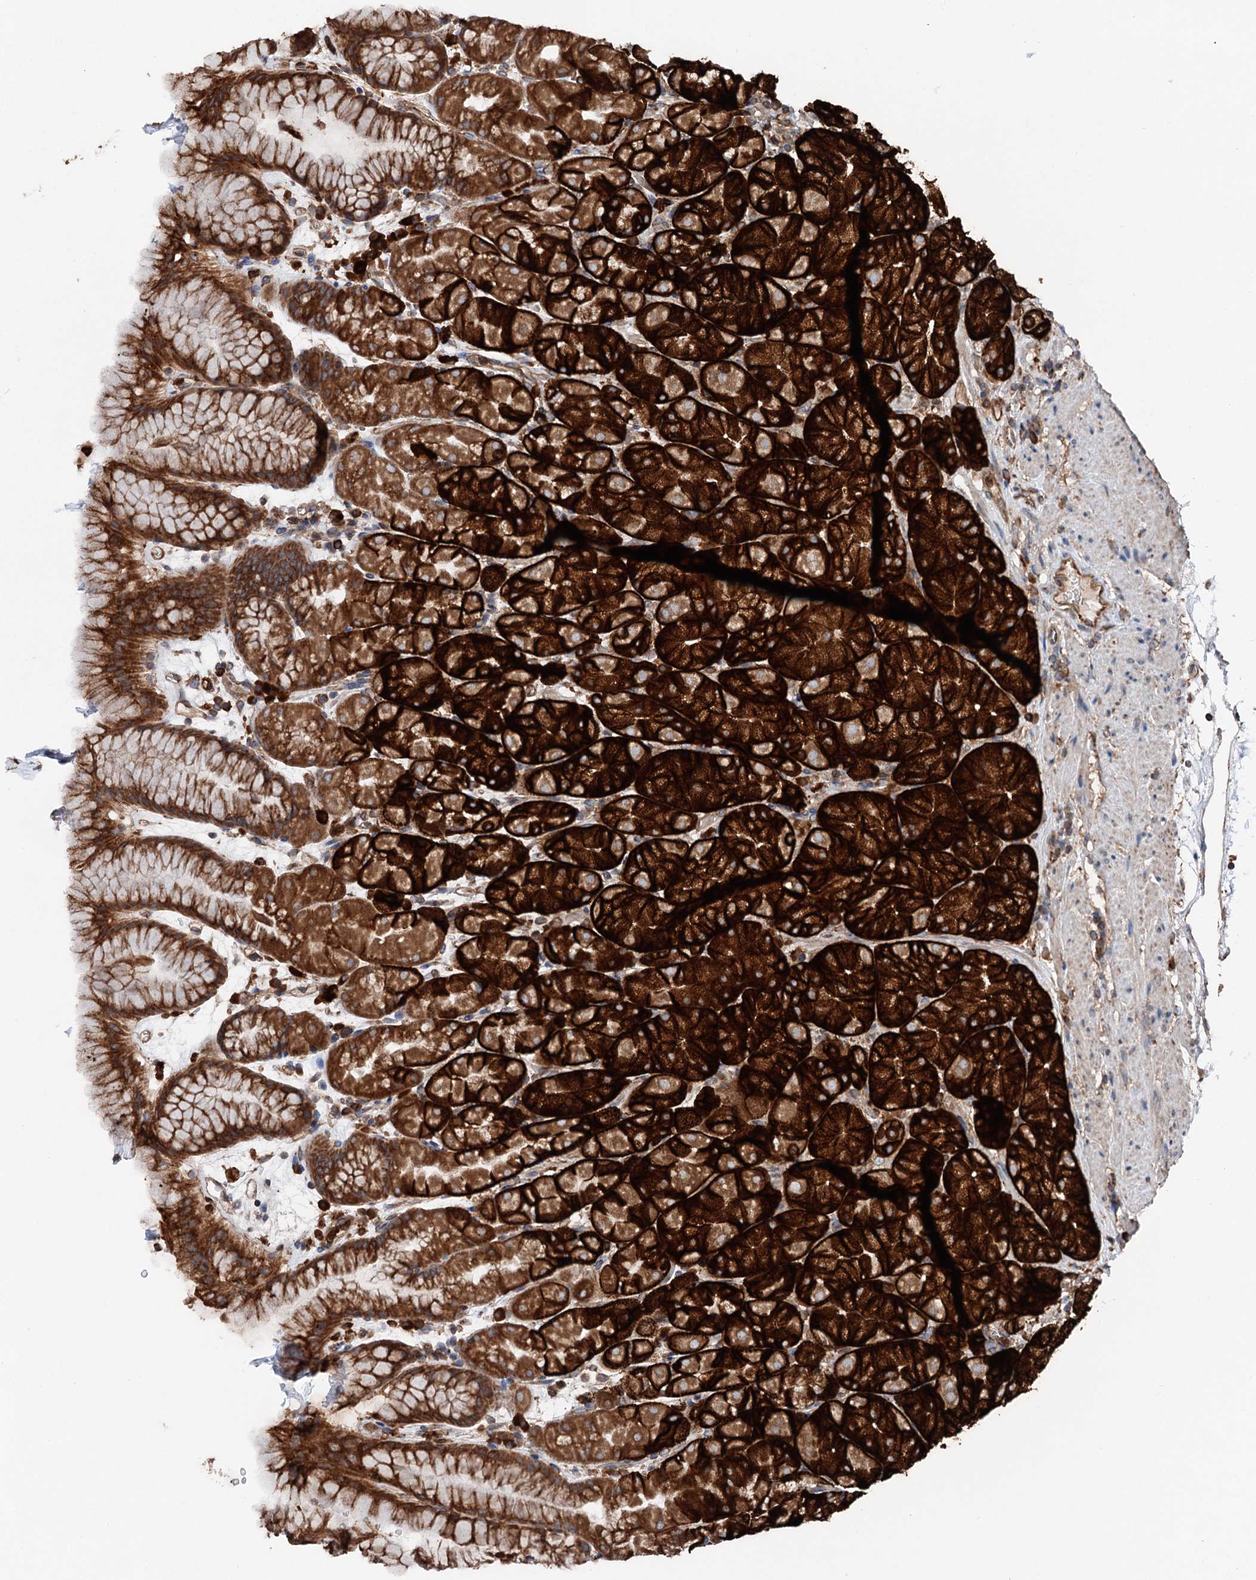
{"staining": {"intensity": "strong", "quantity": ">75%", "location": "cytoplasmic/membranous"}, "tissue": "stomach", "cell_type": "Glandular cells", "image_type": "normal", "snomed": [{"axis": "morphology", "description": "Normal tissue, NOS"}, {"axis": "topography", "description": "Stomach, upper"}, {"axis": "topography", "description": "Stomach, lower"}], "caption": "About >75% of glandular cells in unremarkable human stomach display strong cytoplasmic/membranous protein staining as visualized by brown immunohistochemical staining.", "gene": "ERP29", "patient": {"sex": "male", "age": 67}}